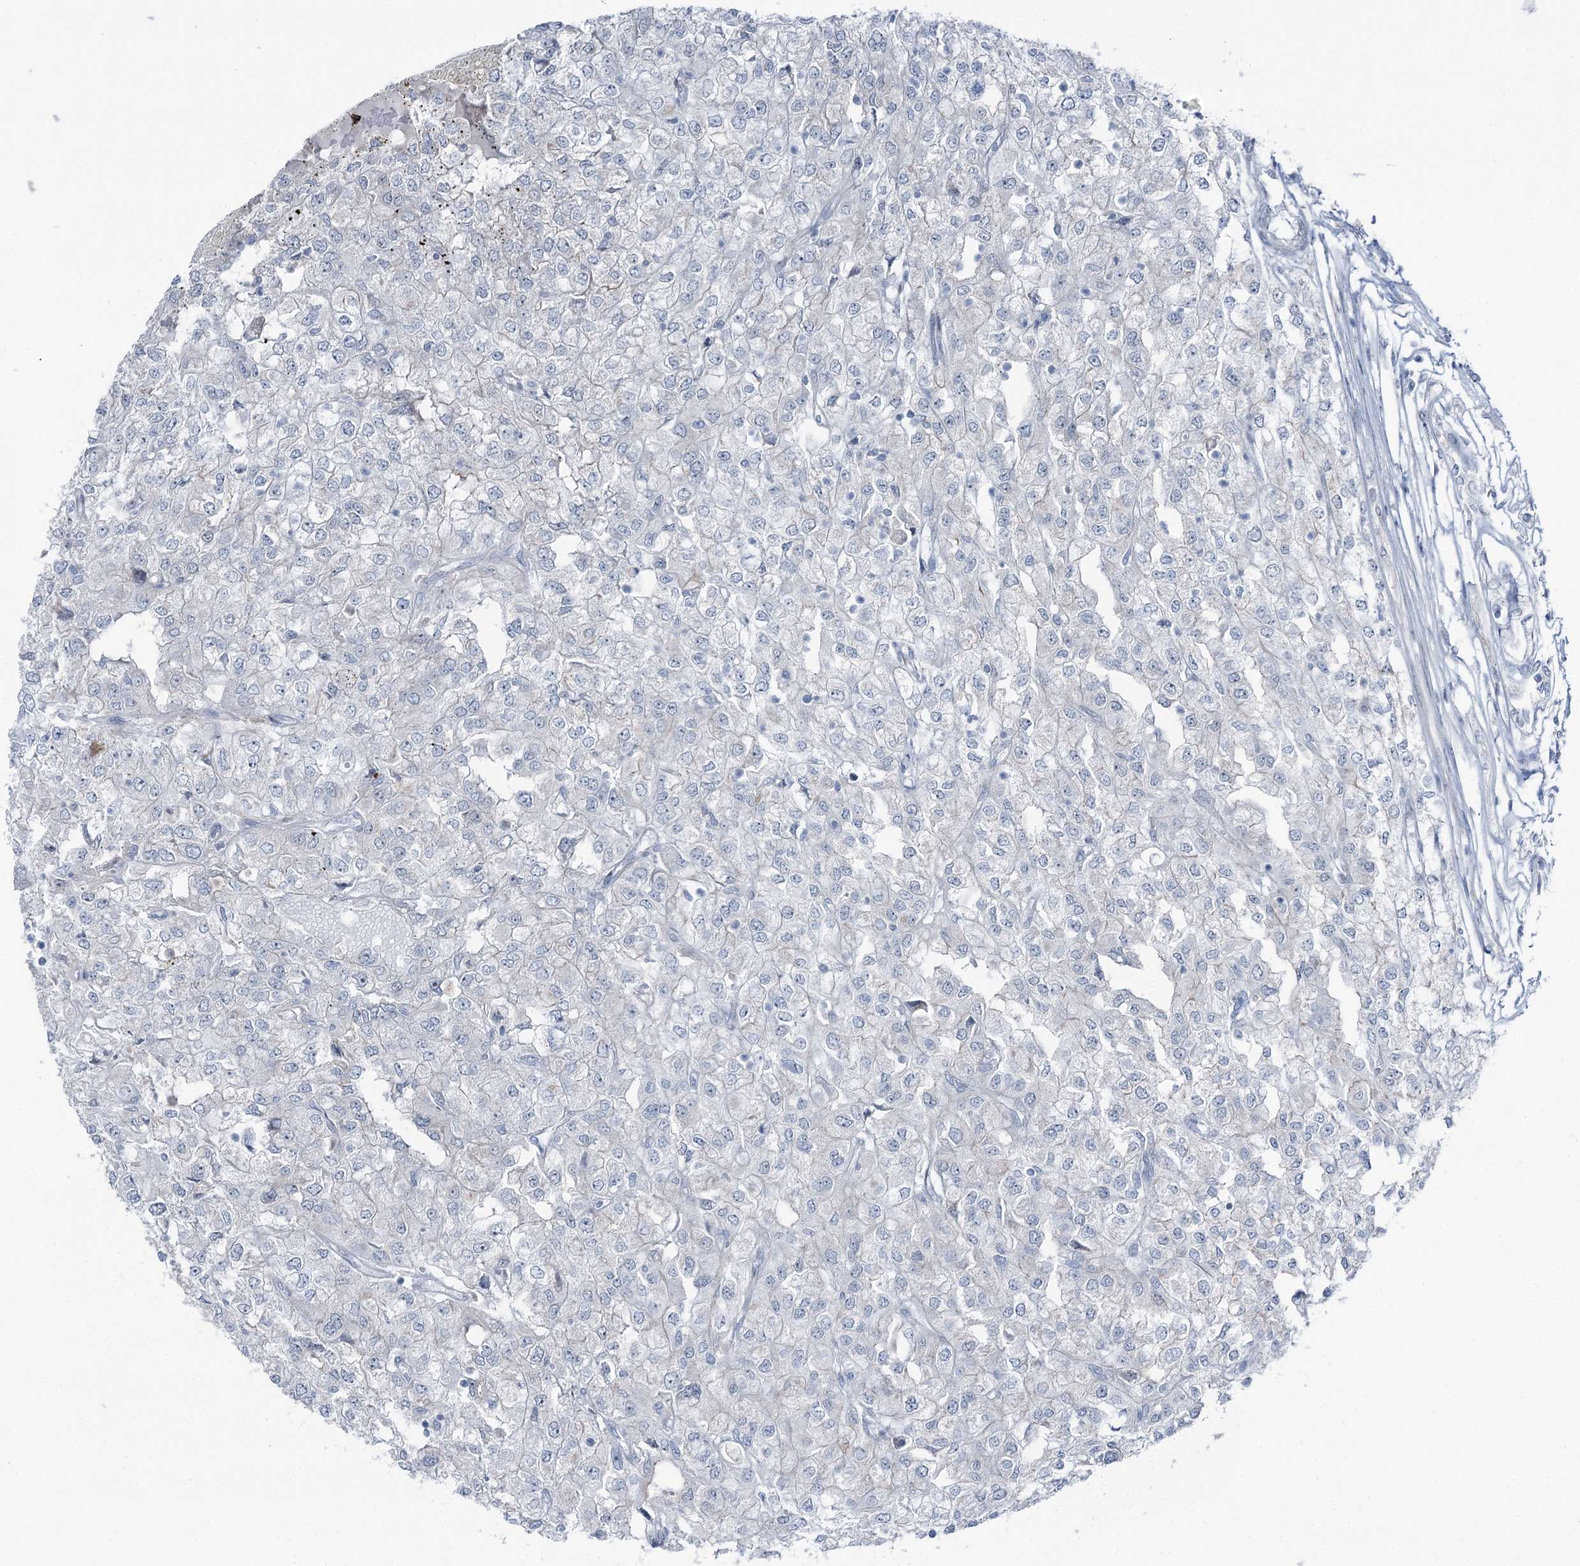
{"staining": {"intensity": "negative", "quantity": "none", "location": "none"}, "tissue": "renal cancer", "cell_type": "Tumor cells", "image_type": "cancer", "snomed": [{"axis": "morphology", "description": "Adenocarcinoma, NOS"}, {"axis": "topography", "description": "Kidney"}], "caption": "Human renal adenocarcinoma stained for a protein using immunohistochemistry exhibits no expression in tumor cells.", "gene": "STEEP1", "patient": {"sex": "female", "age": 54}}